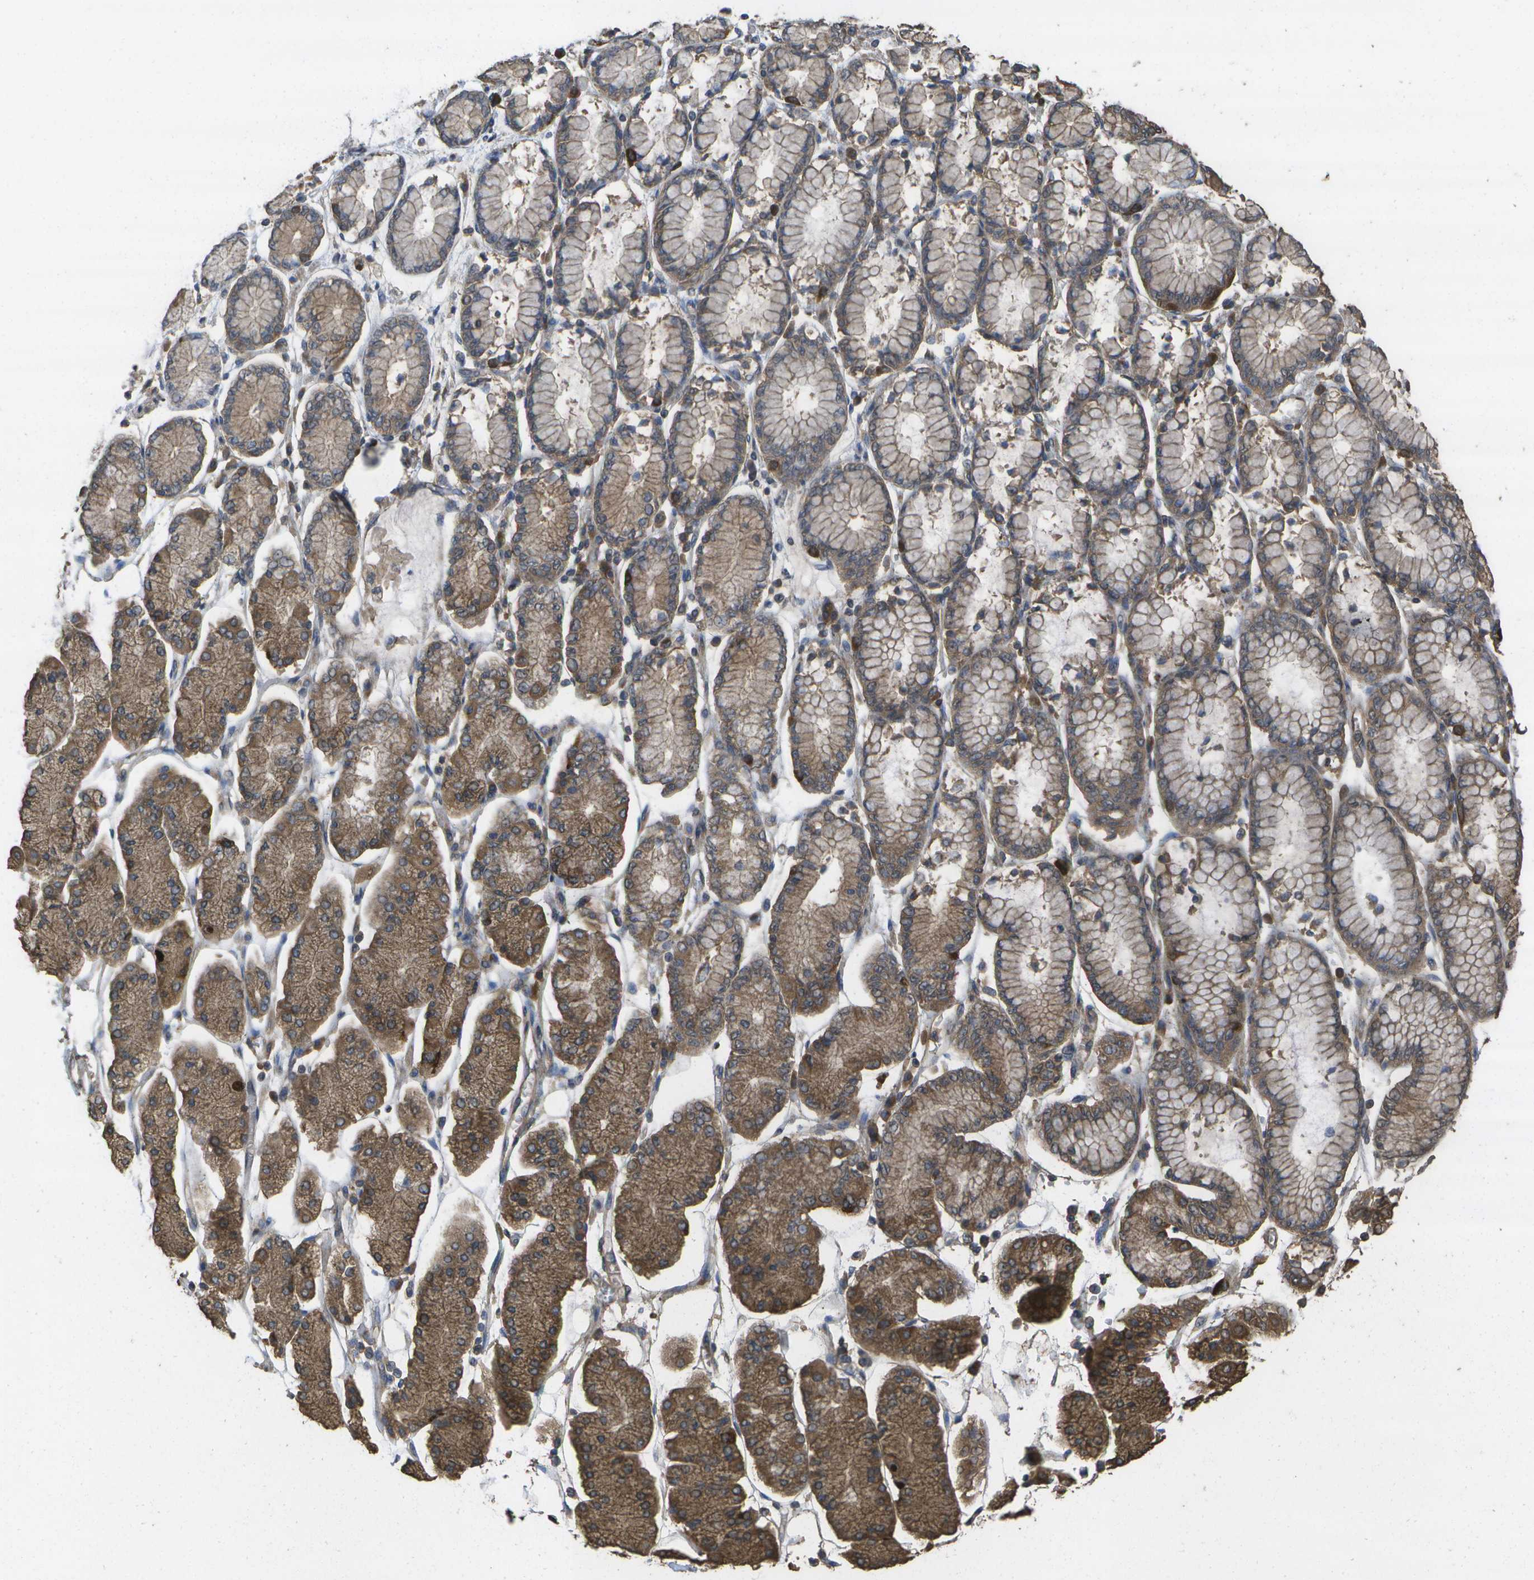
{"staining": {"intensity": "moderate", "quantity": ">75%", "location": "cytoplasmic/membranous"}, "tissue": "stomach cancer", "cell_type": "Tumor cells", "image_type": "cancer", "snomed": [{"axis": "morphology", "description": "Adenocarcinoma, NOS"}, {"axis": "topography", "description": "Stomach"}], "caption": "Tumor cells exhibit moderate cytoplasmic/membranous expression in approximately >75% of cells in stomach adenocarcinoma.", "gene": "SACS", "patient": {"sex": "male", "age": 76}}